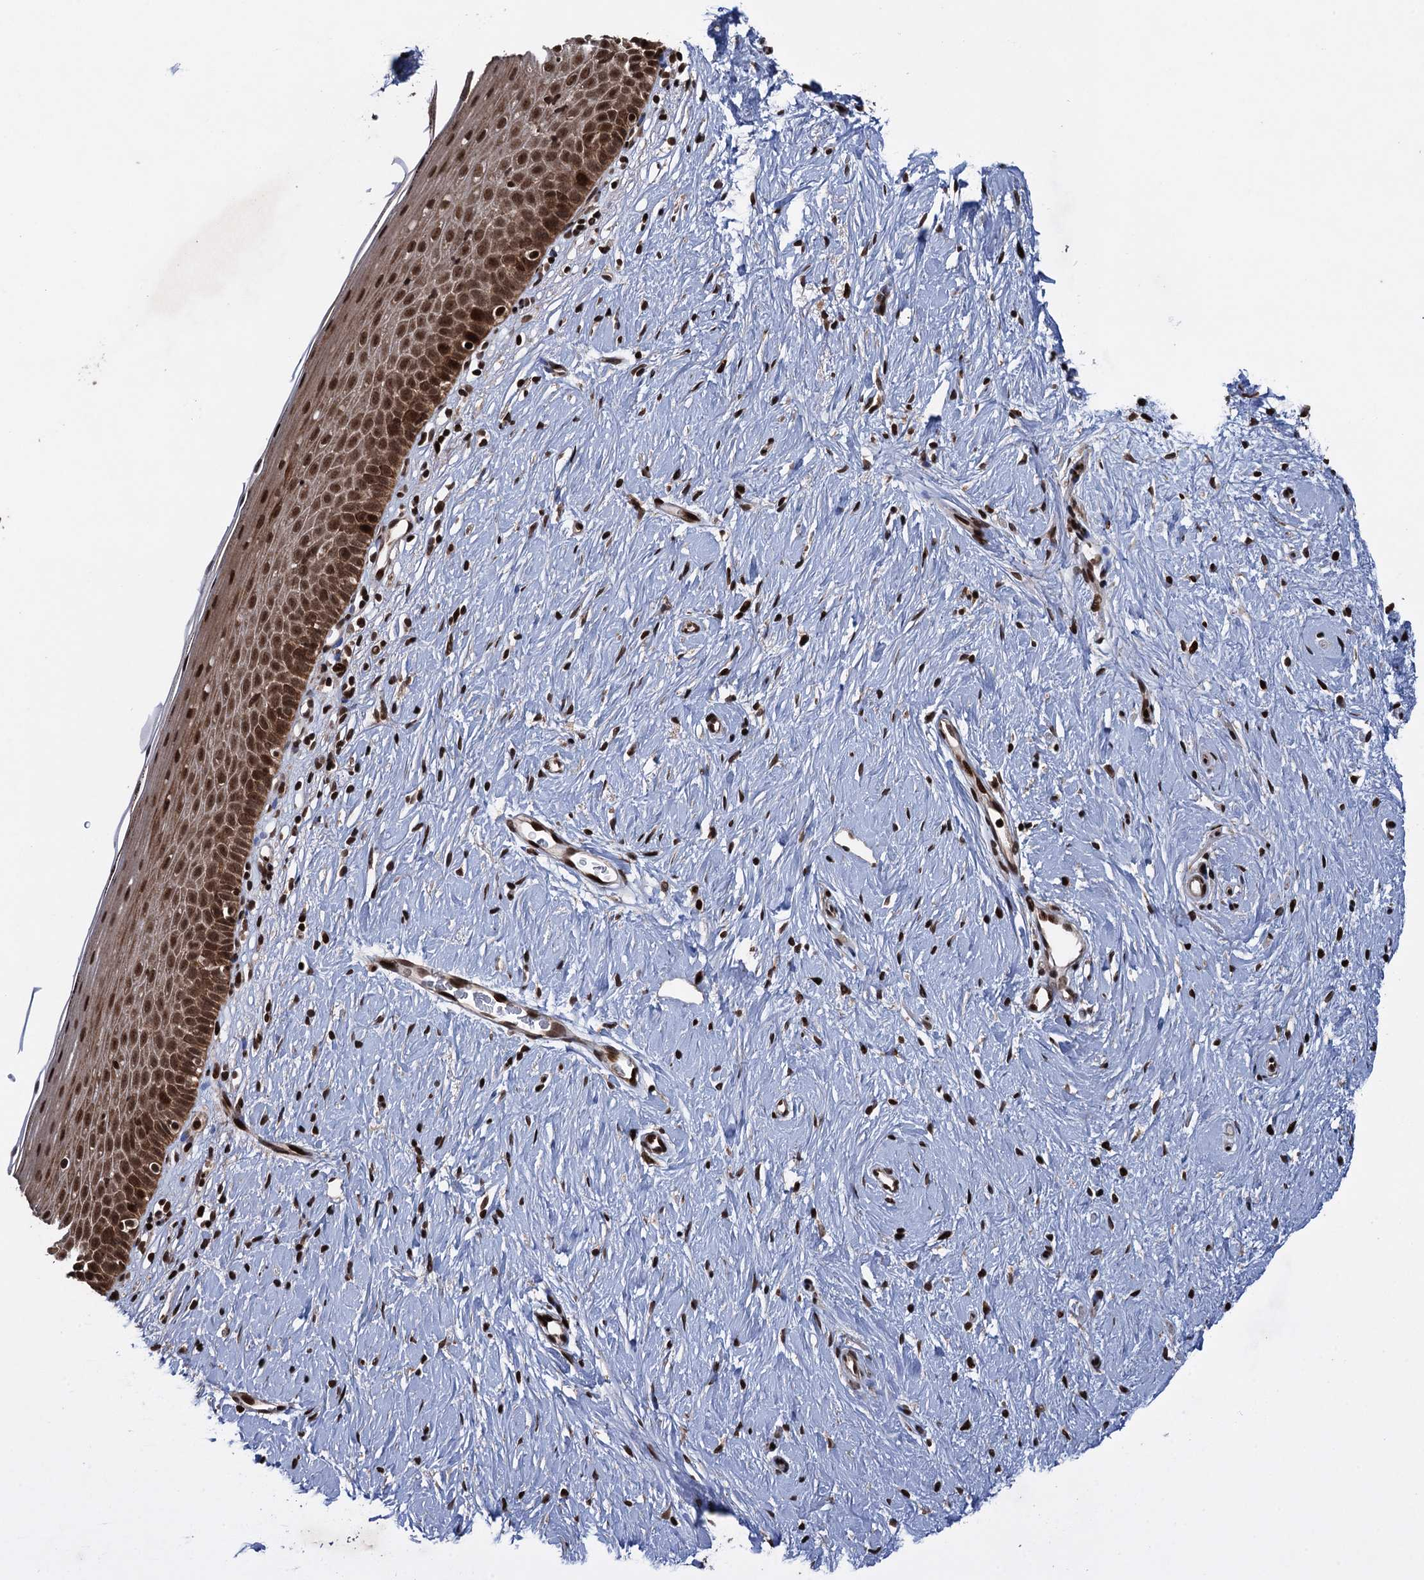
{"staining": {"intensity": "strong", "quantity": ">75%", "location": "nuclear"}, "tissue": "cervix", "cell_type": "Glandular cells", "image_type": "normal", "snomed": [{"axis": "morphology", "description": "Normal tissue, NOS"}, {"axis": "topography", "description": "Cervix"}], "caption": "Immunohistochemistry (IHC) (DAB) staining of benign cervix exhibits strong nuclear protein expression in about >75% of glandular cells. (Stains: DAB in brown, nuclei in blue, Microscopy: brightfield microscopy at high magnification).", "gene": "ZNF169", "patient": {"sex": "female", "age": 57}}